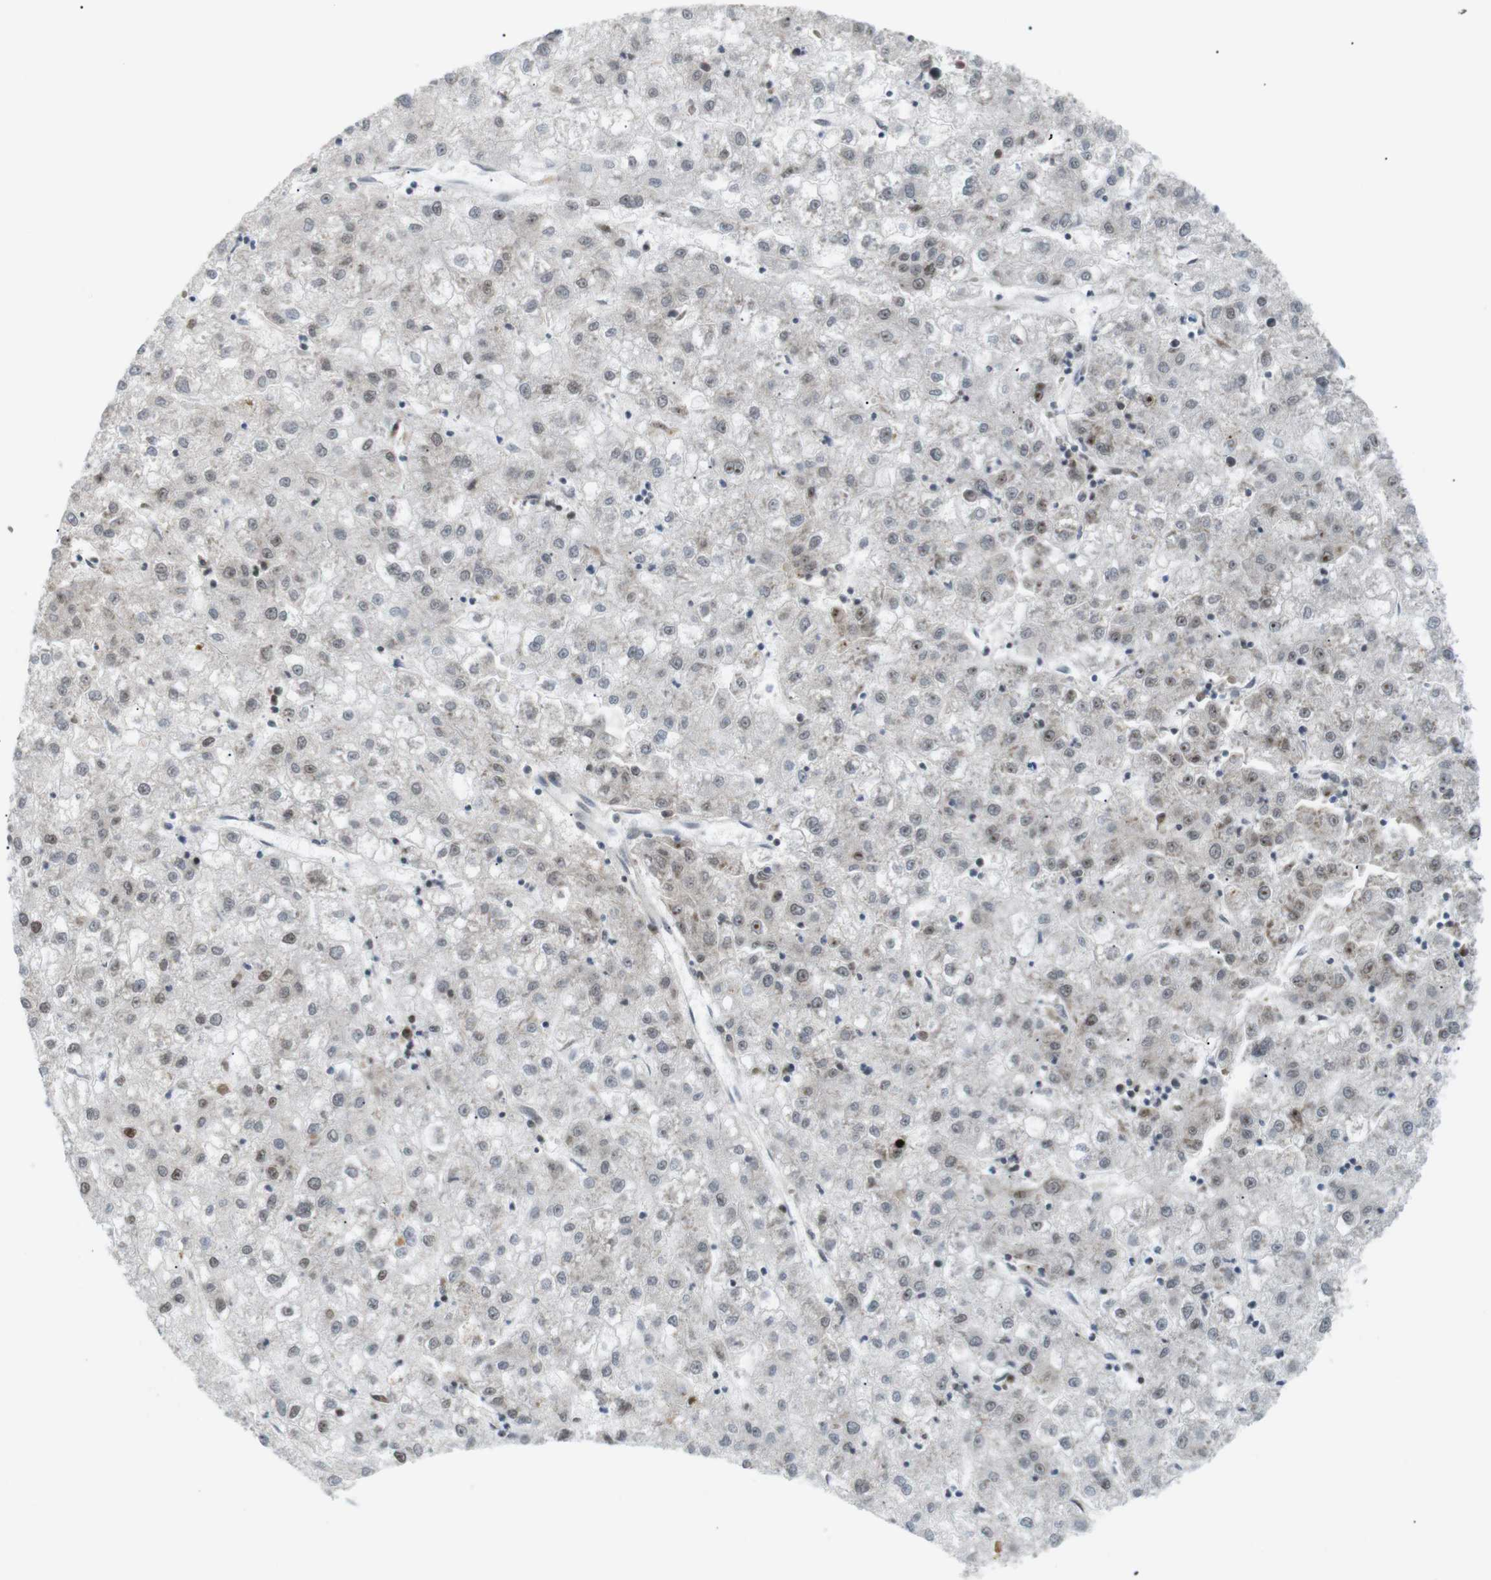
{"staining": {"intensity": "moderate", "quantity": ">75%", "location": "nuclear"}, "tissue": "liver cancer", "cell_type": "Tumor cells", "image_type": "cancer", "snomed": [{"axis": "morphology", "description": "Carcinoma, Hepatocellular, NOS"}, {"axis": "topography", "description": "Liver"}], "caption": "Immunohistochemical staining of human liver cancer (hepatocellular carcinoma) displays medium levels of moderate nuclear expression in about >75% of tumor cells.", "gene": "RIOX2", "patient": {"sex": "male", "age": 72}}